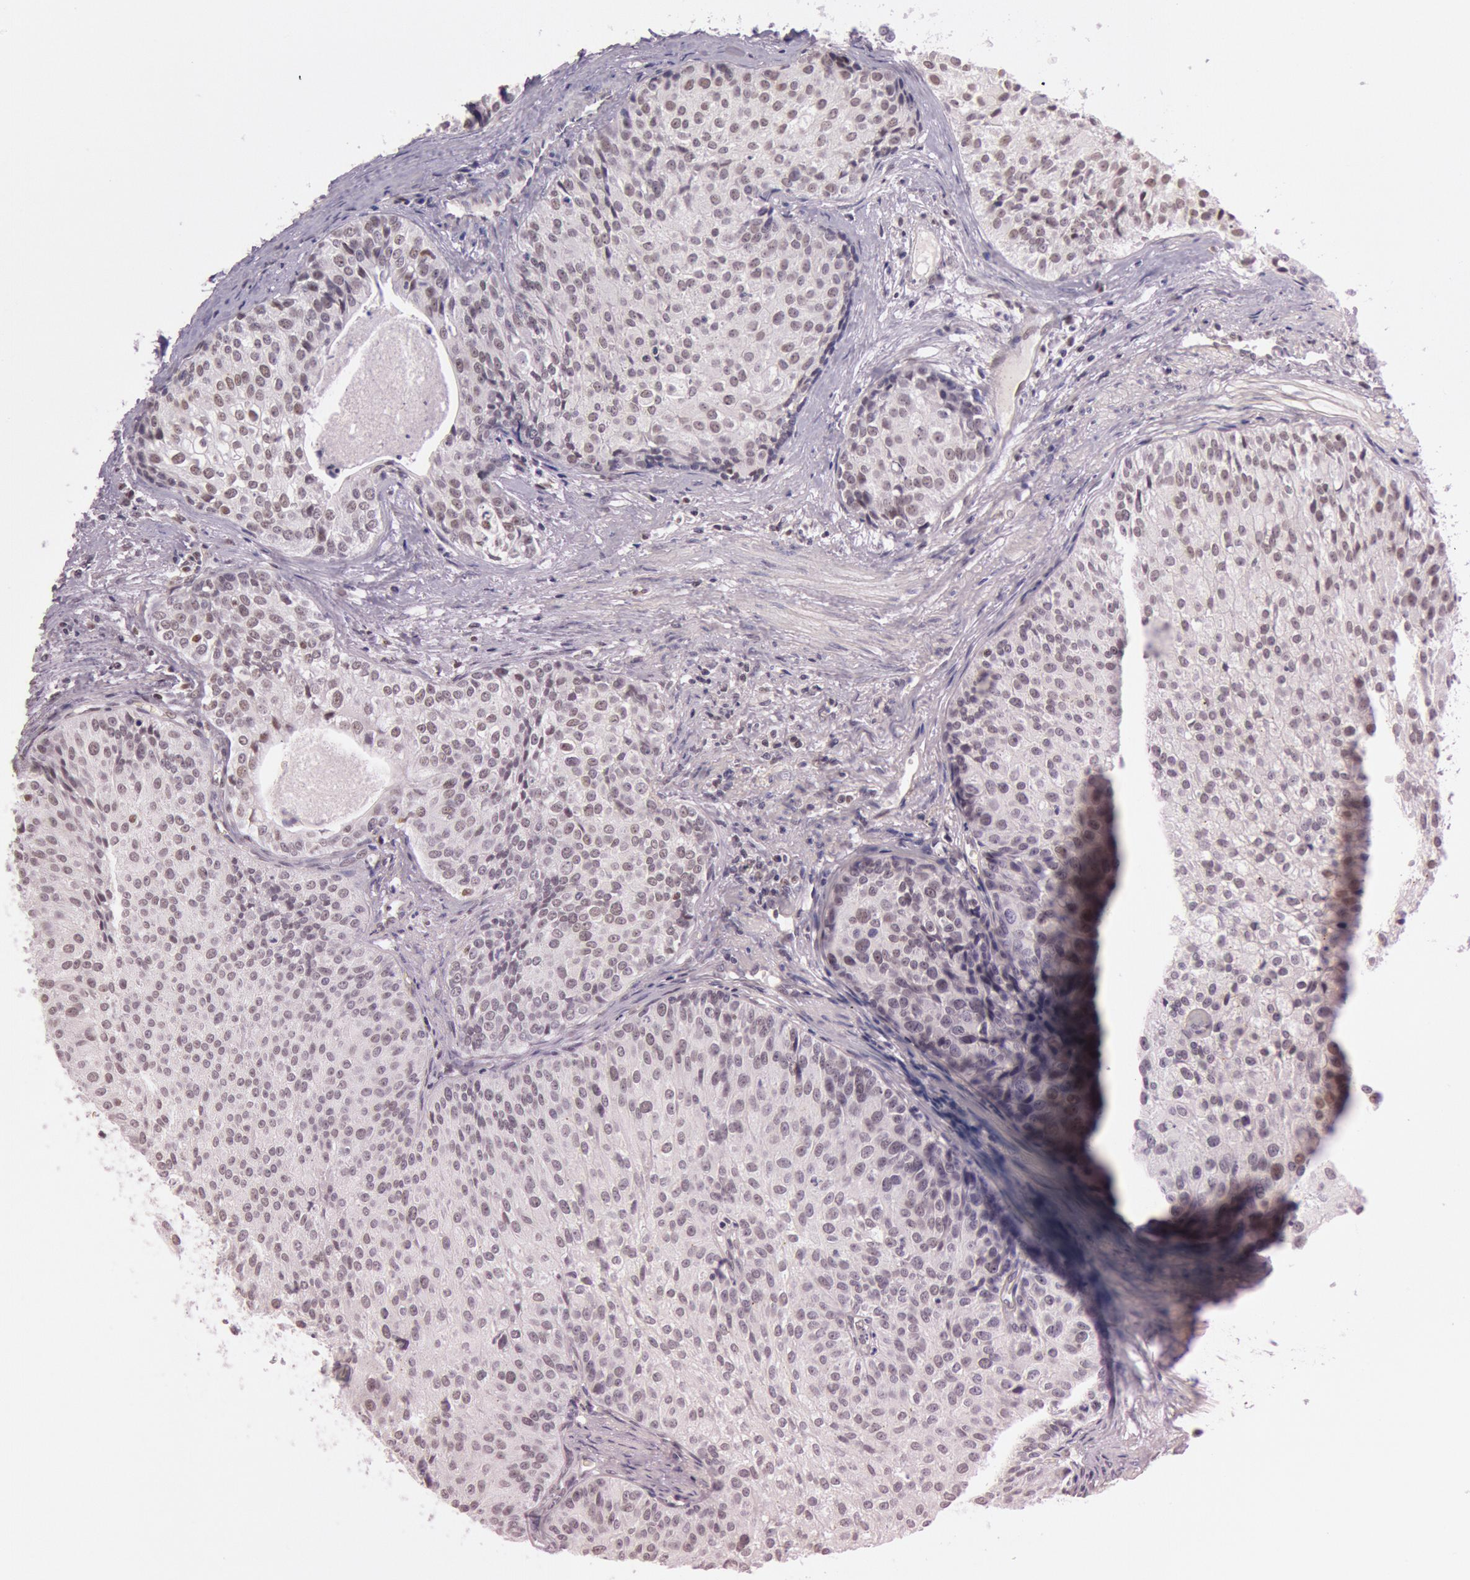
{"staining": {"intensity": "weak", "quantity": "<25%", "location": "nuclear"}, "tissue": "urothelial cancer", "cell_type": "Tumor cells", "image_type": "cancer", "snomed": [{"axis": "morphology", "description": "Urothelial carcinoma, Low grade"}, {"axis": "topography", "description": "Urinary bladder"}], "caption": "High power microscopy micrograph of an IHC image of low-grade urothelial carcinoma, revealing no significant staining in tumor cells.", "gene": "TASL", "patient": {"sex": "female", "age": 73}}